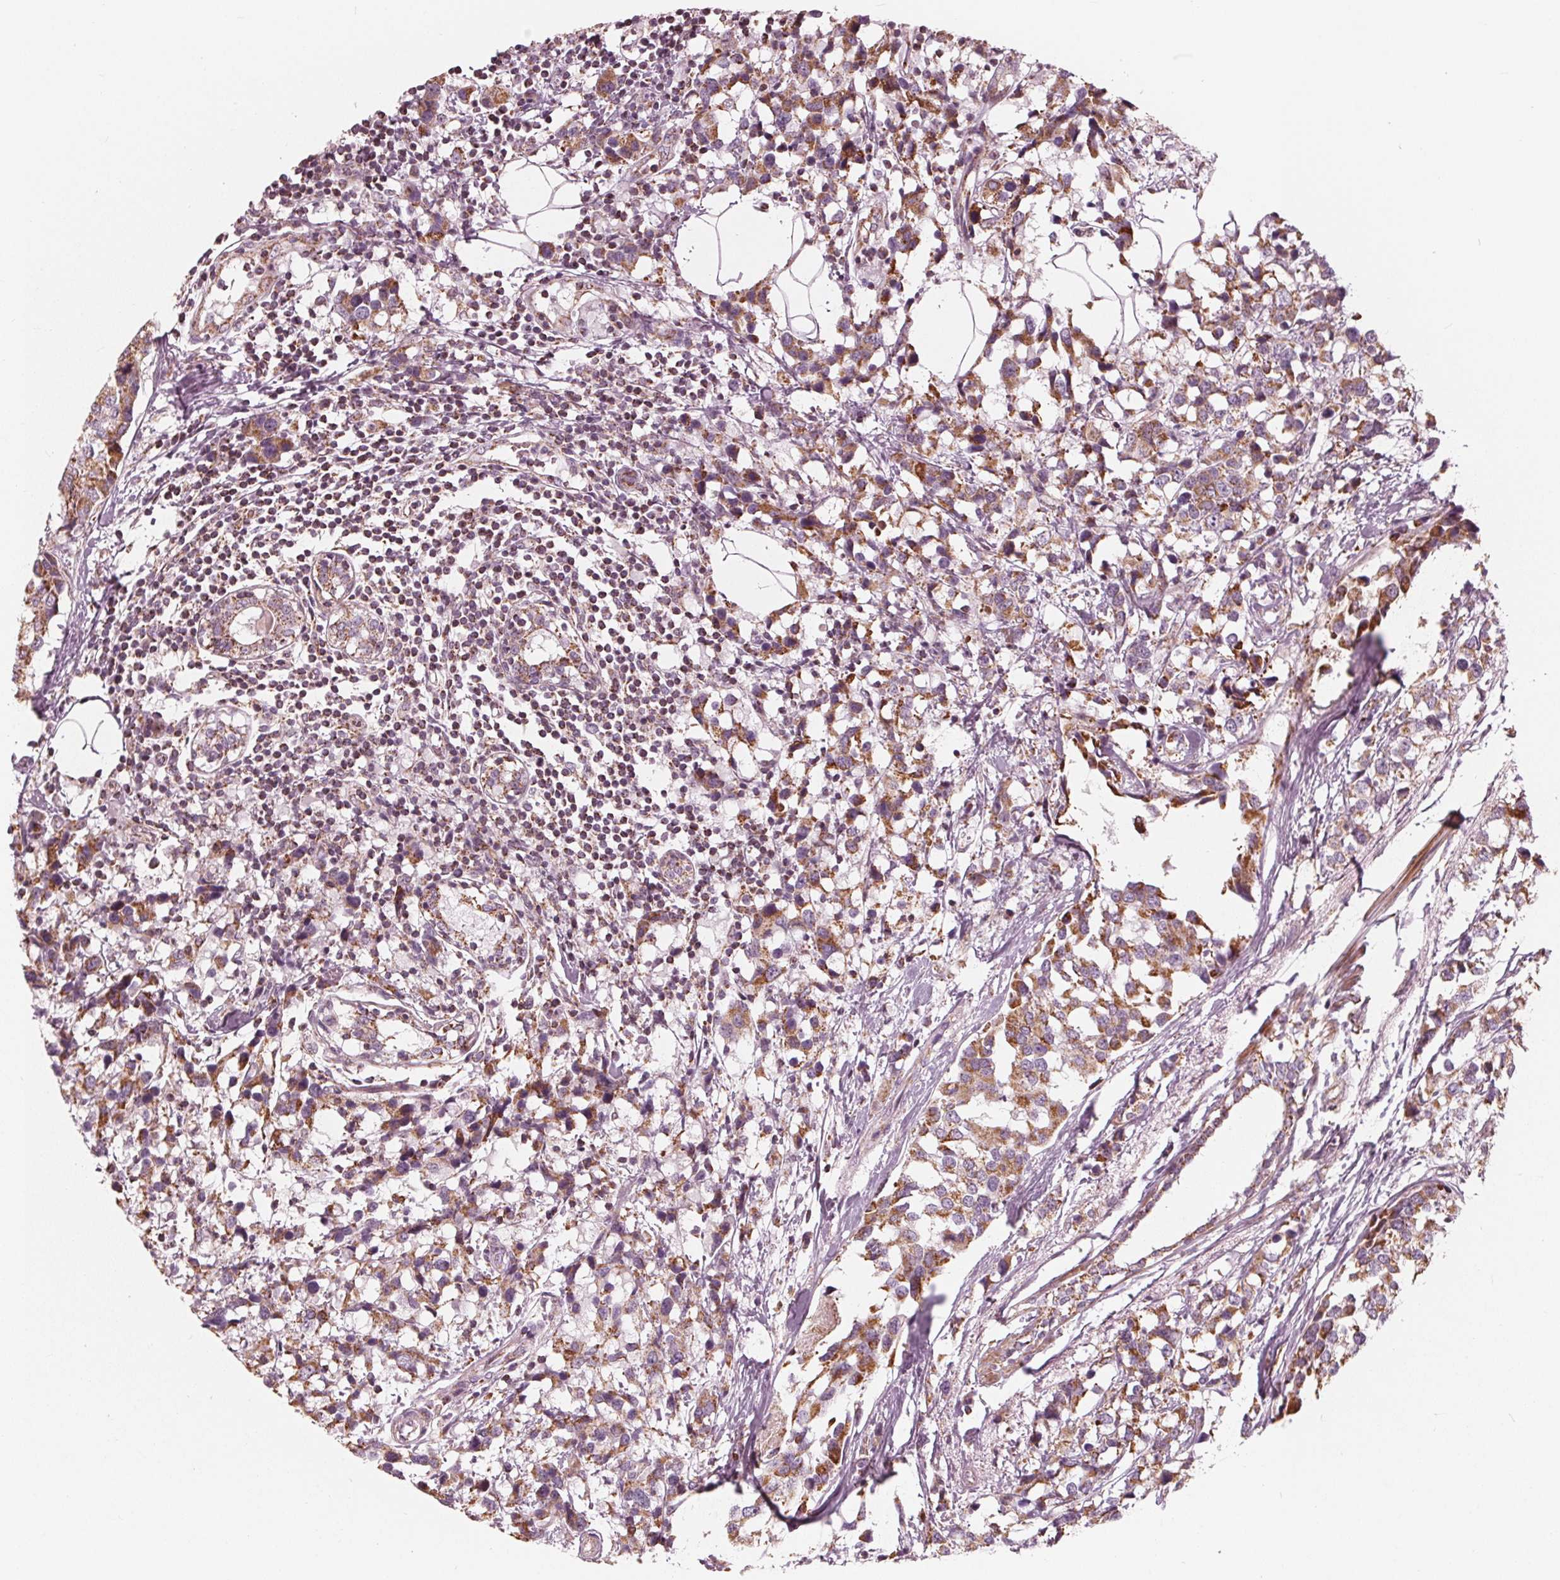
{"staining": {"intensity": "strong", "quantity": "25%-75%", "location": "cytoplasmic/membranous"}, "tissue": "breast cancer", "cell_type": "Tumor cells", "image_type": "cancer", "snomed": [{"axis": "morphology", "description": "Lobular carcinoma"}, {"axis": "topography", "description": "Breast"}], "caption": "Protein staining shows strong cytoplasmic/membranous positivity in approximately 25%-75% of tumor cells in breast lobular carcinoma.", "gene": "DCAF4L2", "patient": {"sex": "female", "age": 59}}